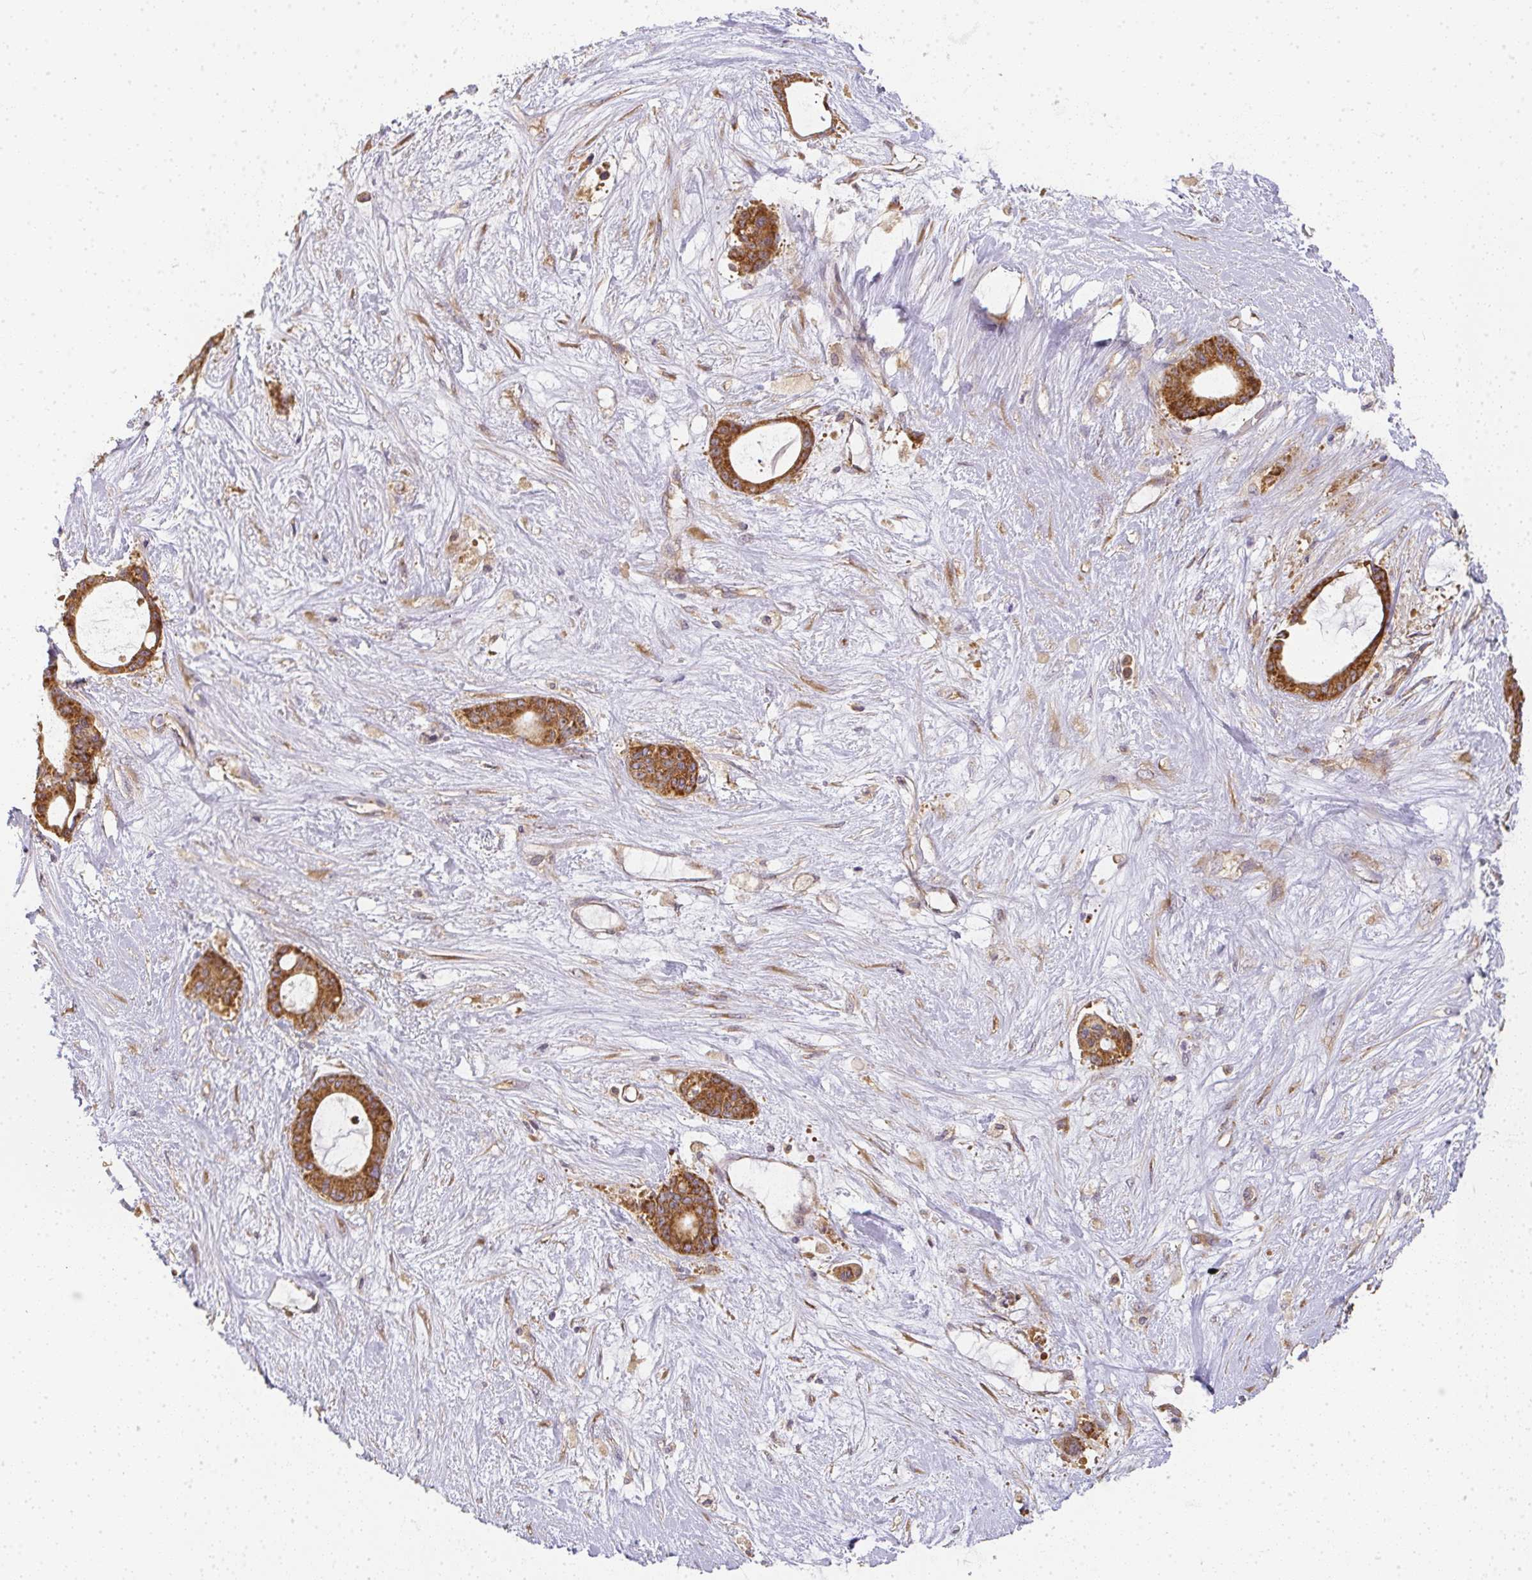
{"staining": {"intensity": "strong", "quantity": ">75%", "location": "cytoplasmic/membranous"}, "tissue": "liver cancer", "cell_type": "Tumor cells", "image_type": "cancer", "snomed": [{"axis": "morphology", "description": "Normal tissue, NOS"}, {"axis": "morphology", "description": "Cholangiocarcinoma"}, {"axis": "topography", "description": "Liver"}, {"axis": "topography", "description": "Peripheral nerve tissue"}], "caption": "IHC (DAB) staining of human liver cholangiocarcinoma exhibits strong cytoplasmic/membranous protein staining in about >75% of tumor cells.", "gene": "SLC35B3", "patient": {"sex": "female", "age": 73}}